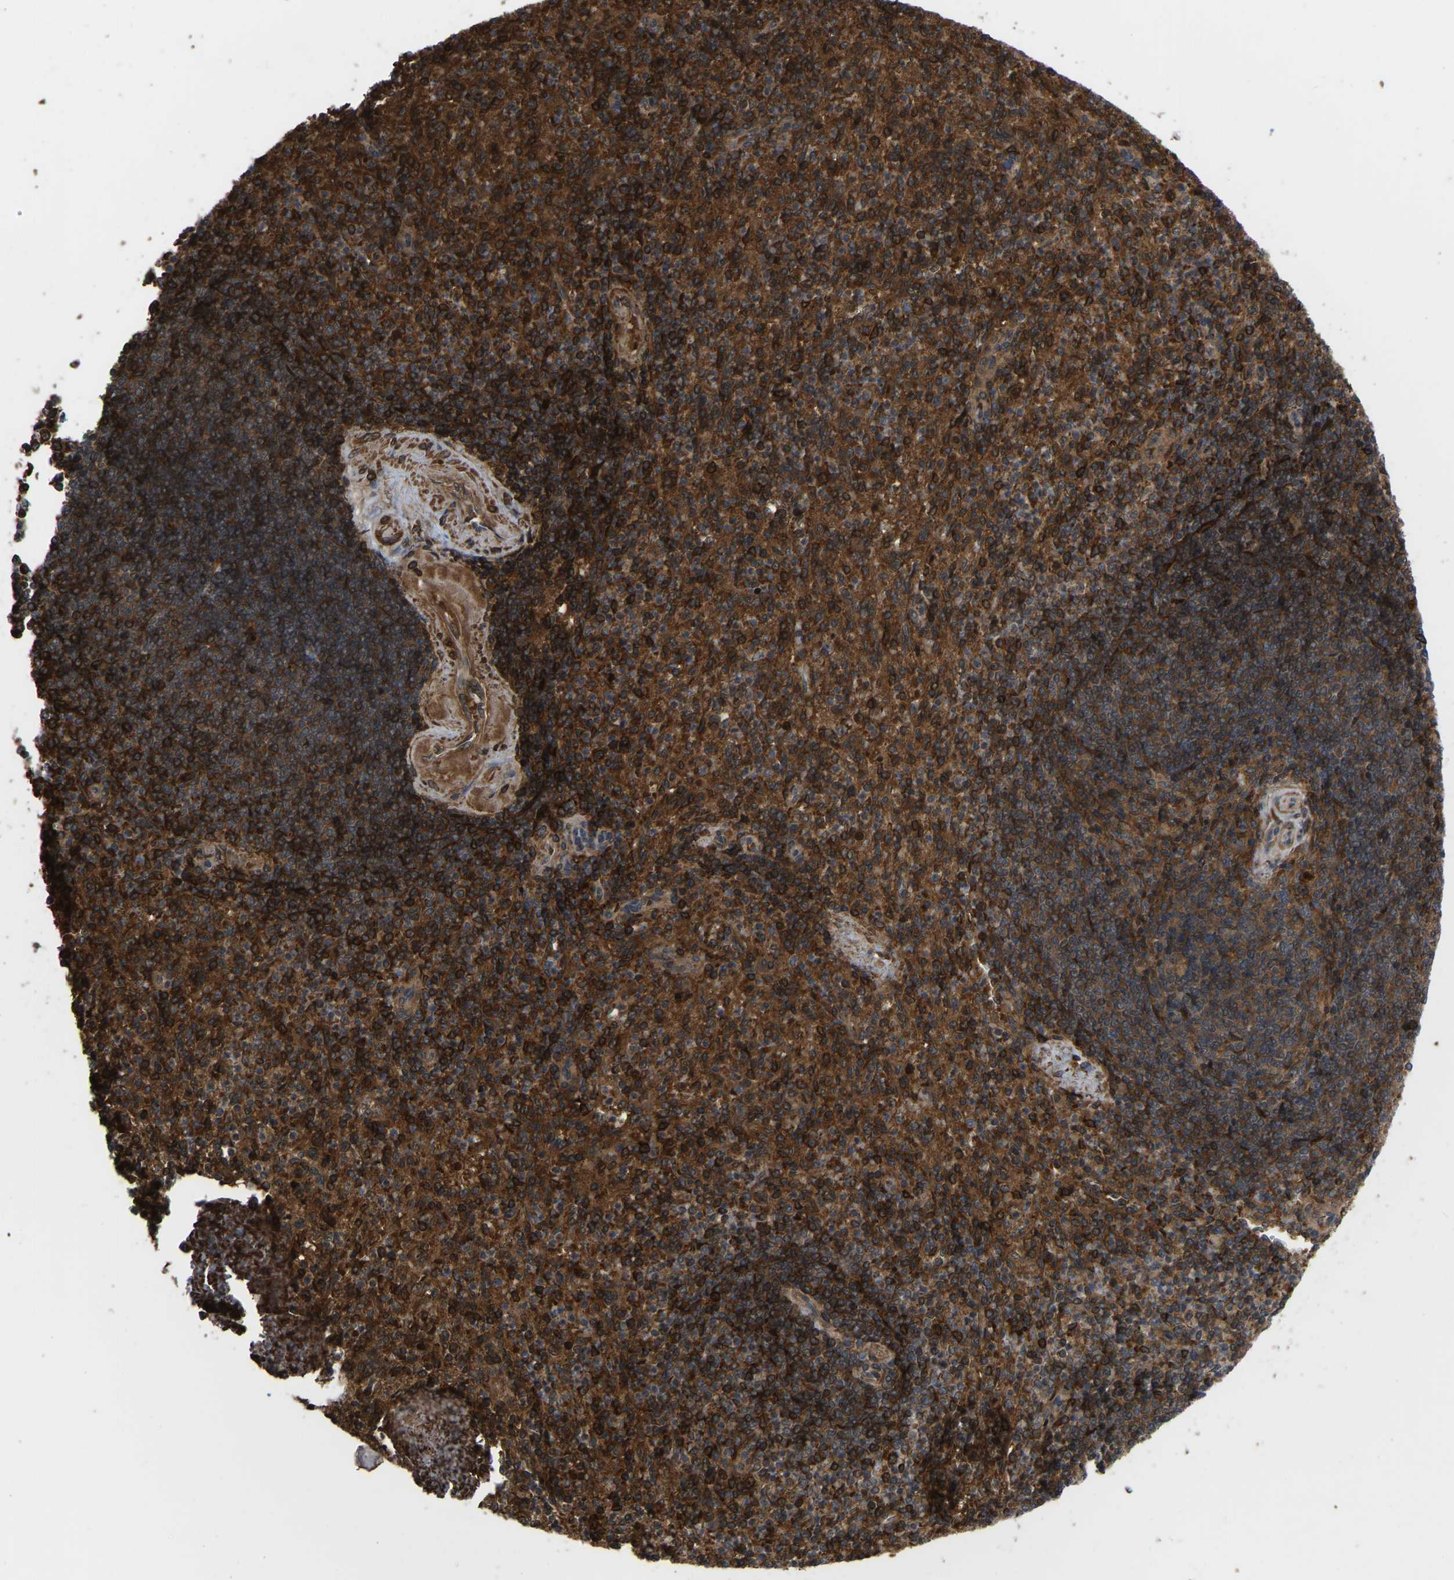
{"staining": {"intensity": "strong", "quantity": ">75%", "location": "cytoplasmic/membranous,nuclear"}, "tissue": "spleen", "cell_type": "Cells in red pulp", "image_type": "normal", "snomed": [{"axis": "morphology", "description": "Normal tissue, NOS"}, {"axis": "topography", "description": "Spleen"}], "caption": "Strong cytoplasmic/membranous,nuclear staining is present in approximately >75% of cells in red pulp in benign spleen. Immunohistochemistry stains the protein in brown and the nuclei are stained blue.", "gene": "CYP7B1", "patient": {"sex": "female", "age": 74}}